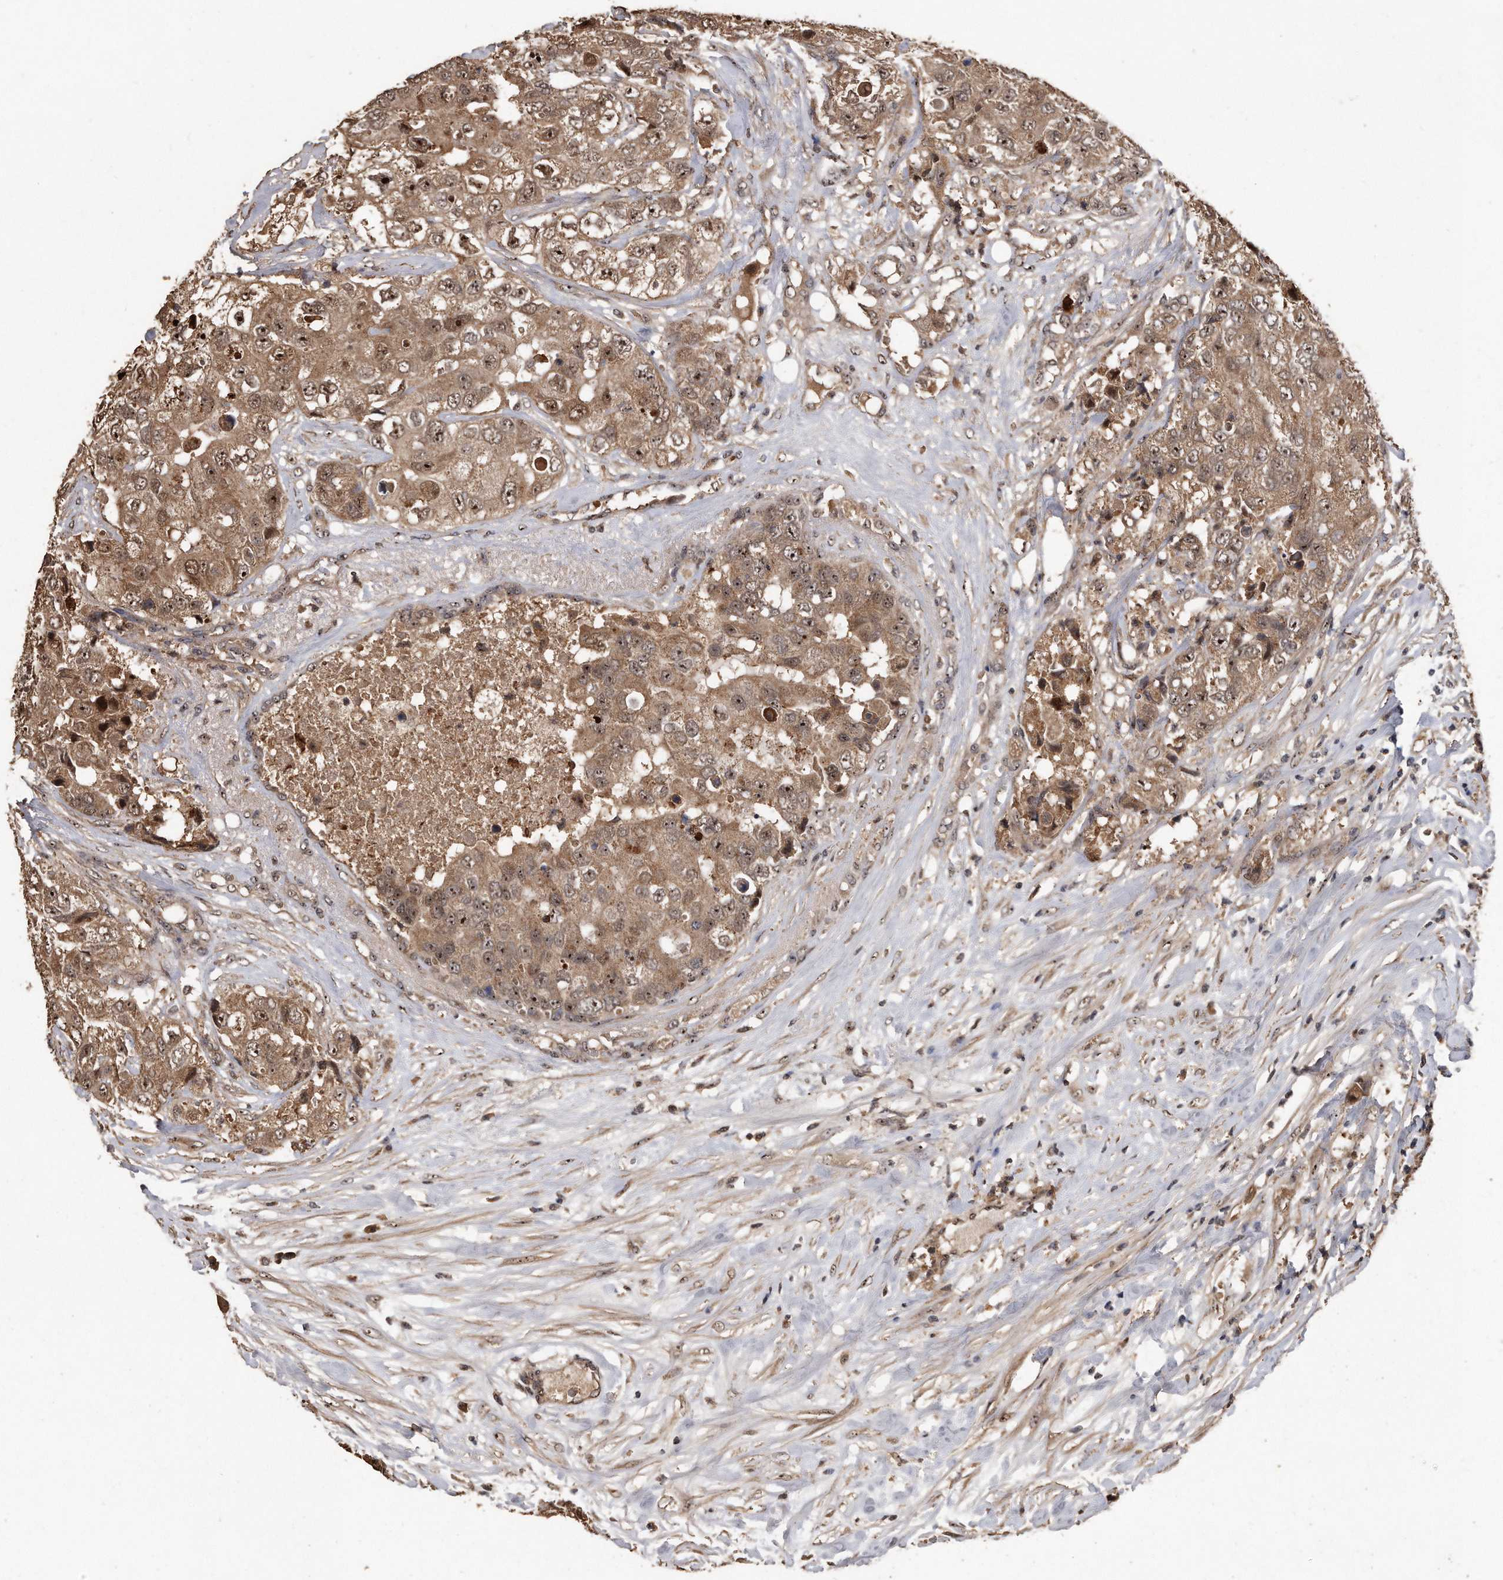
{"staining": {"intensity": "moderate", "quantity": ">75%", "location": "cytoplasmic/membranous,nuclear"}, "tissue": "breast cancer", "cell_type": "Tumor cells", "image_type": "cancer", "snomed": [{"axis": "morphology", "description": "Duct carcinoma"}, {"axis": "topography", "description": "Breast"}], "caption": "IHC (DAB (3,3'-diaminobenzidine)) staining of human breast cancer (infiltrating ductal carcinoma) shows moderate cytoplasmic/membranous and nuclear protein expression in about >75% of tumor cells.", "gene": "PELO", "patient": {"sex": "female", "age": 62}}